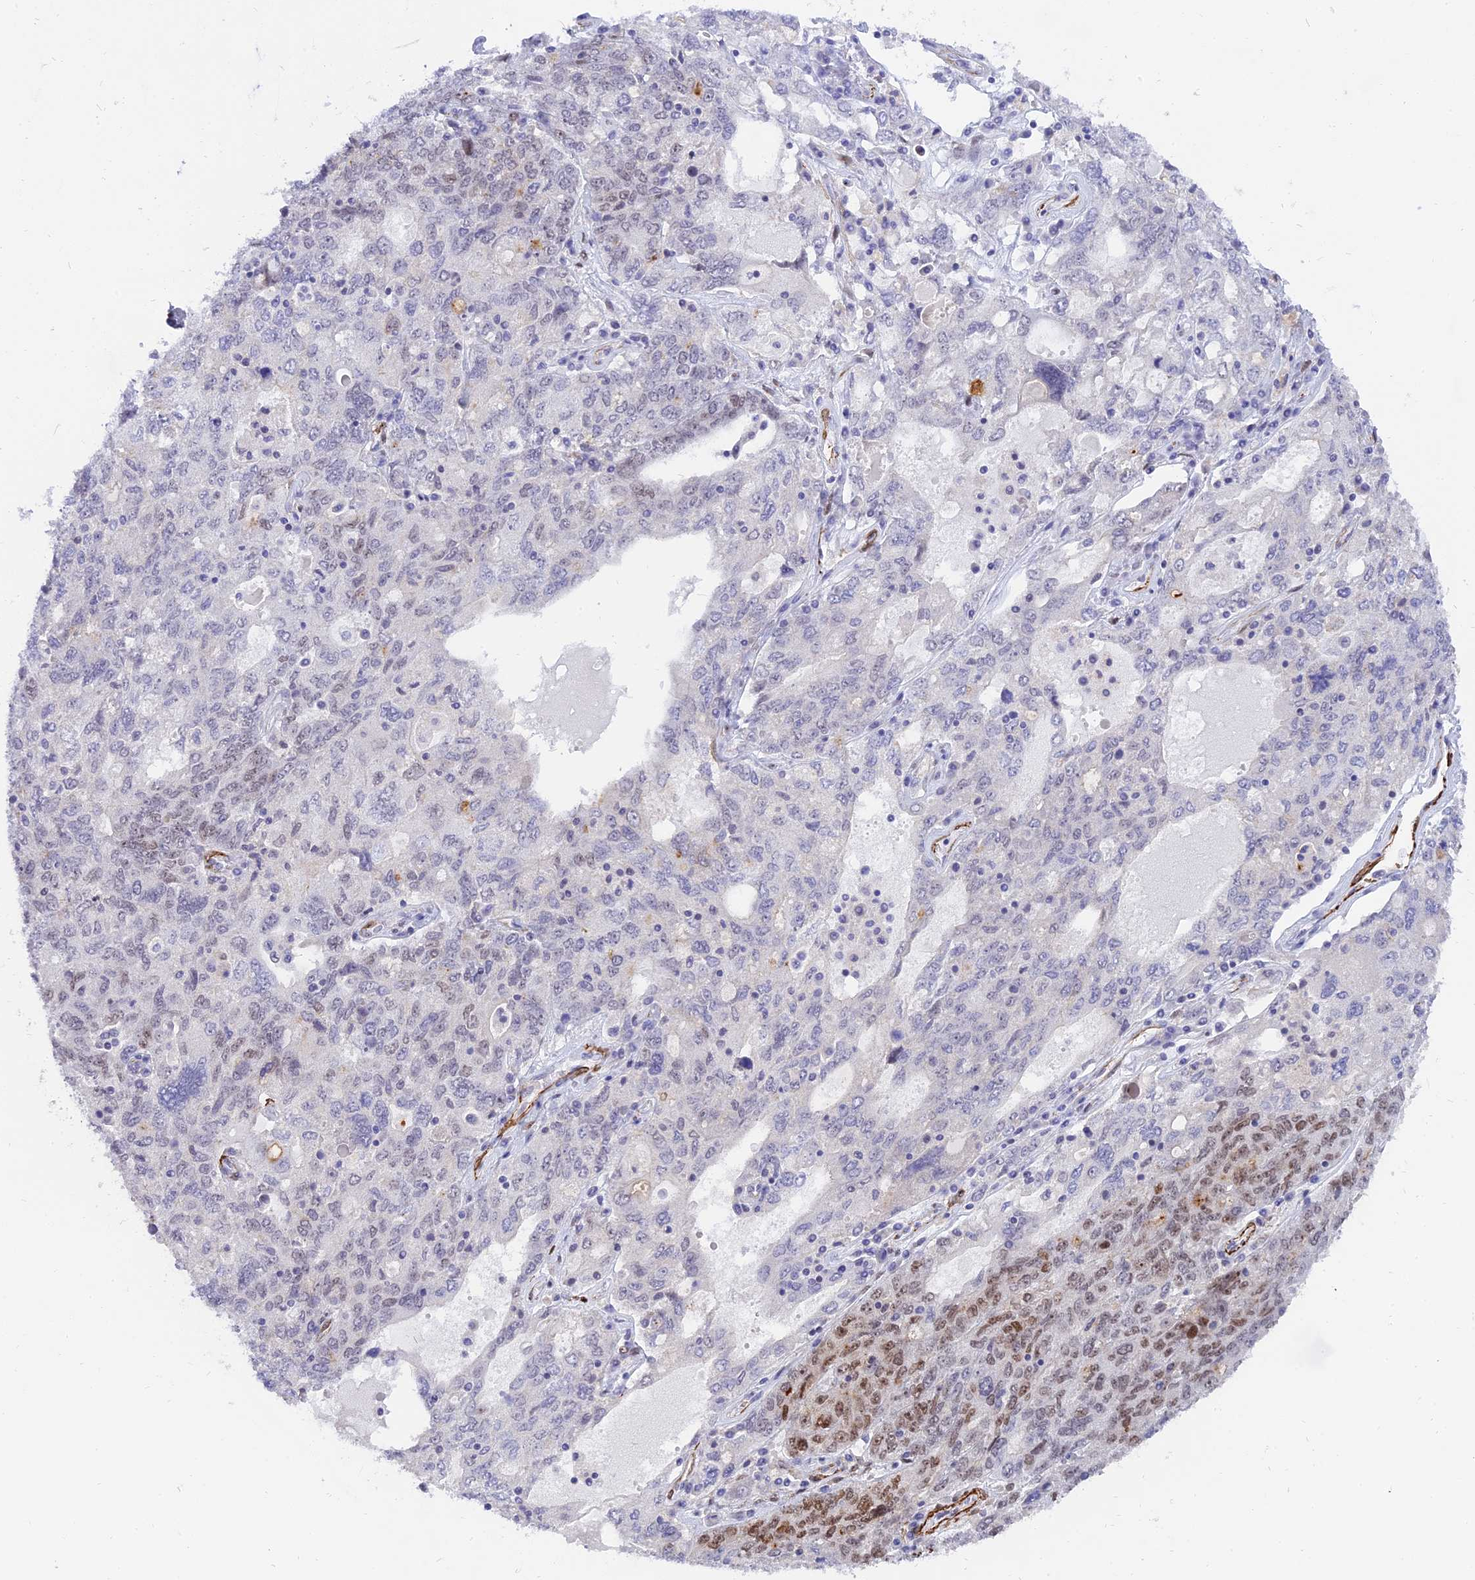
{"staining": {"intensity": "moderate", "quantity": "<25%", "location": "nuclear"}, "tissue": "ovarian cancer", "cell_type": "Tumor cells", "image_type": "cancer", "snomed": [{"axis": "morphology", "description": "Carcinoma, endometroid"}, {"axis": "topography", "description": "Ovary"}], "caption": "Protein analysis of ovarian endometroid carcinoma tissue demonstrates moderate nuclear expression in about <25% of tumor cells. (DAB (3,3'-diaminobenzidine) IHC, brown staining for protein, blue staining for nuclei).", "gene": "CENPV", "patient": {"sex": "female", "age": 62}}